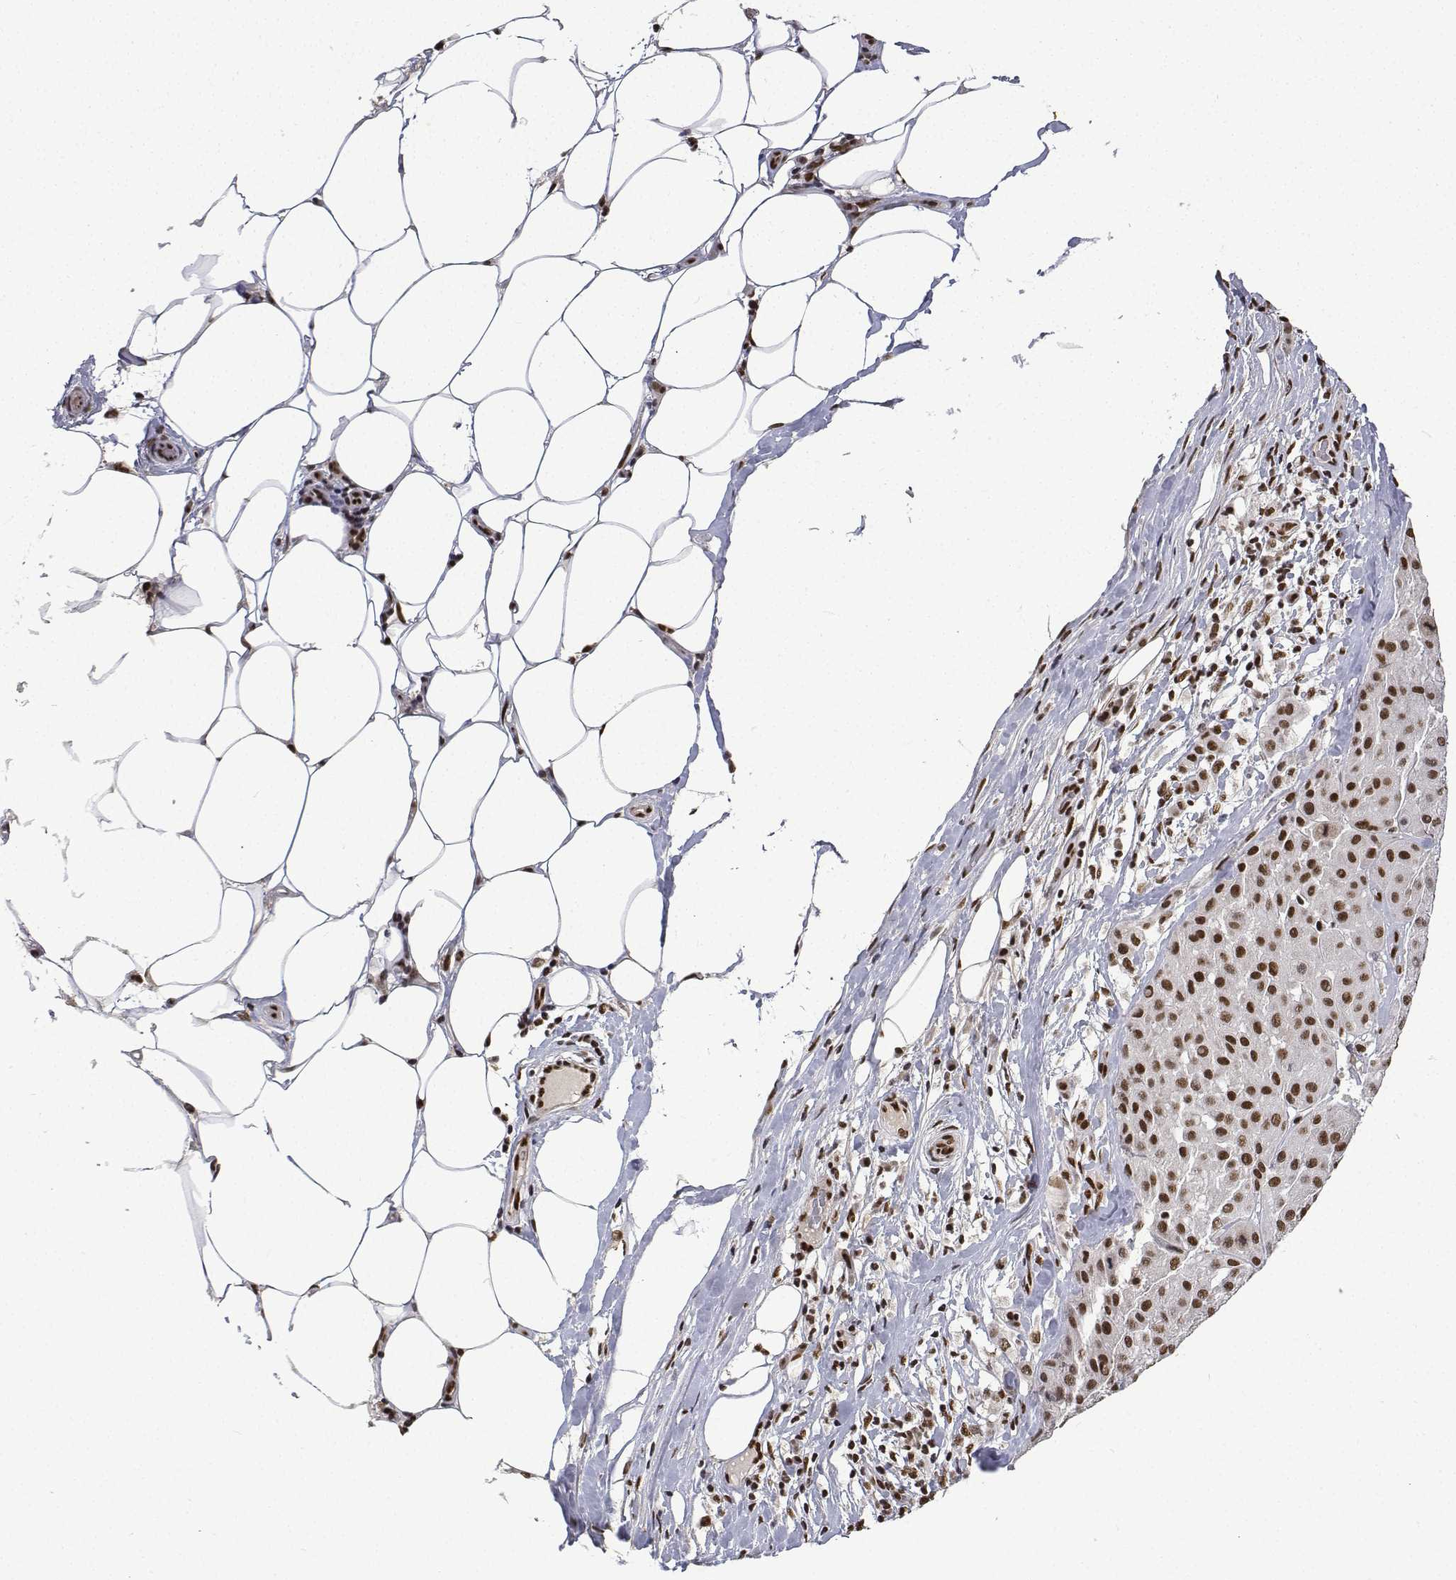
{"staining": {"intensity": "strong", "quantity": ">75%", "location": "nuclear"}, "tissue": "melanoma", "cell_type": "Tumor cells", "image_type": "cancer", "snomed": [{"axis": "morphology", "description": "Malignant melanoma, Metastatic site"}, {"axis": "topography", "description": "Smooth muscle"}], "caption": "Malignant melanoma (metastatic site) tissue exhibits strong nuclear positivity in about >75% of tumor cells", "gene": "ATRX", "patient": {"sex": "male", "age": 41}}